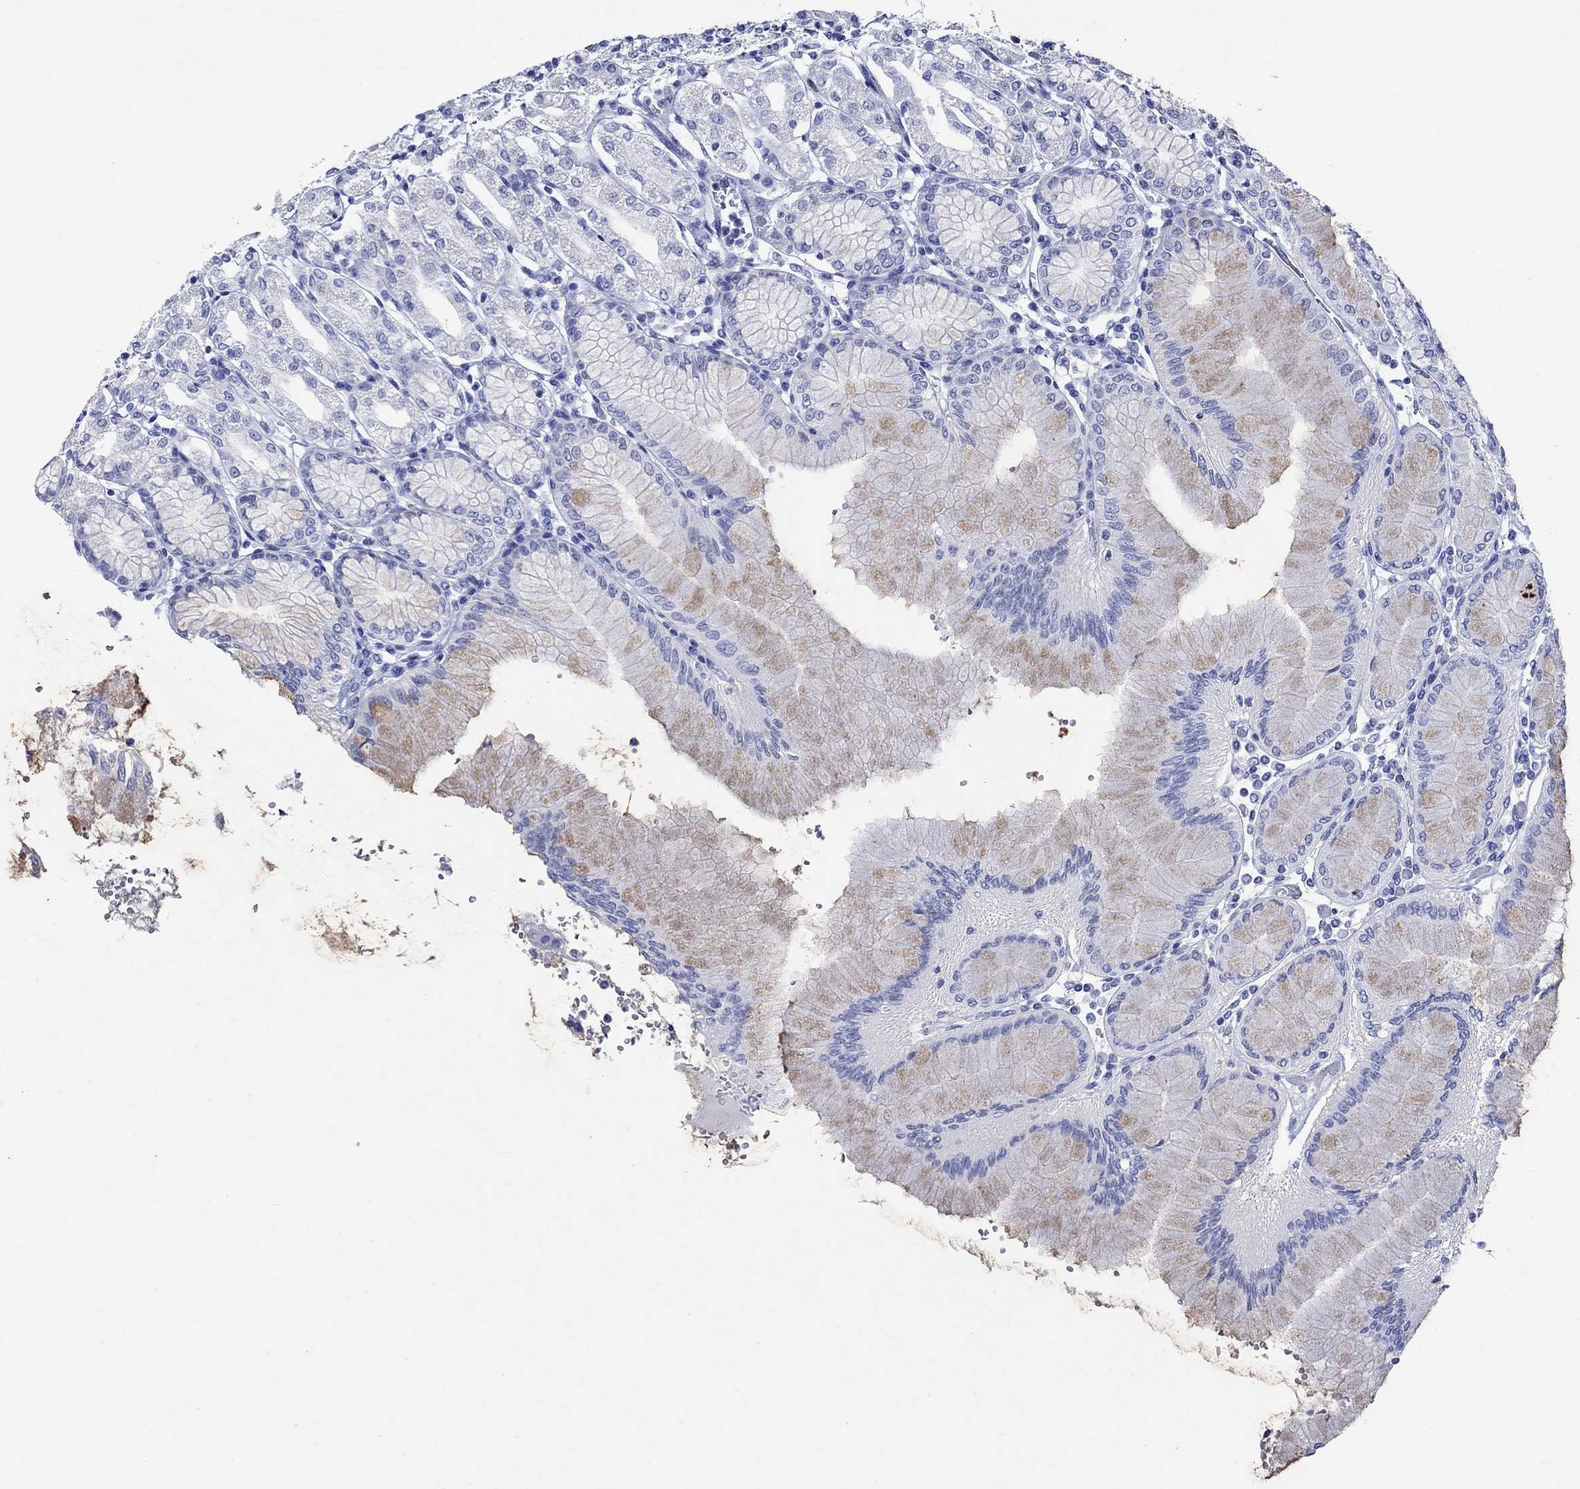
{"staining": {"intensity": "negative", "quantity": "none", "location": "none"}, "tissue": "stomach", "cell_type": "Glandular cells", "image_type": "normal", "snomed": [{"axis": "morphology", "description": "Normal tissue, NOS"}, {"axis": "topography", "description": "Skeletal muscle"}, {"axis": "topography", "description": "Stomach"}], "caption": "IHC photomicrograph of normal stomach: human stomach stained with DAB (3,3'-diaminobenzidine) exhibits no significant protein staining in glandular cells. The staining was performed using DAB to visualize the protein expression in brown, while the nuclei were stained in blue with hematoxylin (Magnification: 20x).", "gene": "CRYAB", "patient": {"sex": "female", "age": 57}}